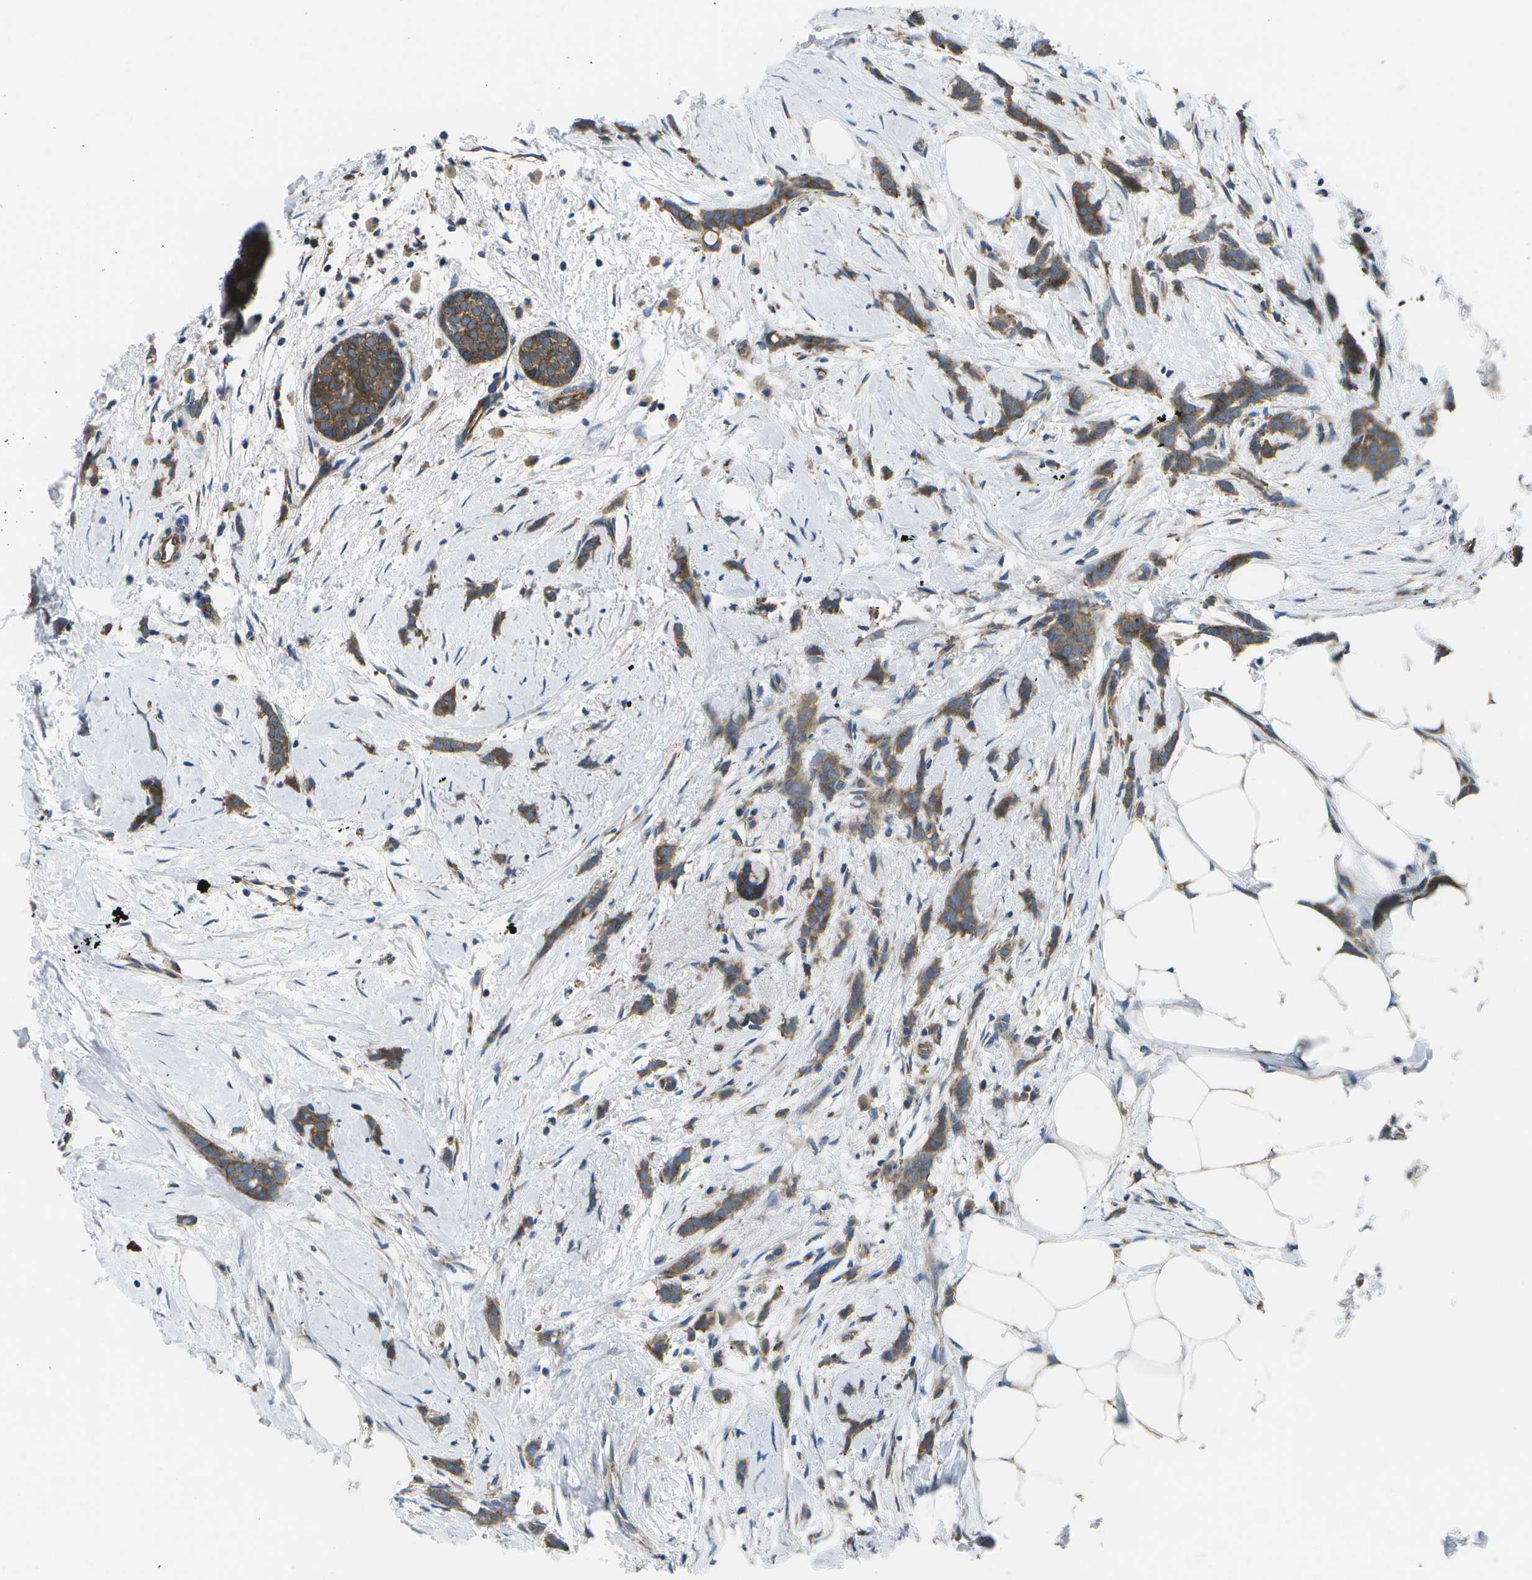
{"staining": {"intensity": "moderate", "quantity": ">75%", "location": "cytoplasmic/membranous"}, "tissue": "breast cancer", "cell_type": "Tumor cells", "image_type": "cancer", "snomed": [{"axis": "morphology", "description": "Lobular carcinoma, in situ"}, {"axis": "morphology", "description": "Lobular carcinoma"}, {"axis": "topography", "description": "Breast"}], "caption": "Protein expression analysis of human breast lobular carcinoma in situ reveals moderate cytoplasmic/membranous positivity in approximately >75% of tumor cells.", "gene": "MVK", "patient": {"sex": "female", "age": 41}}